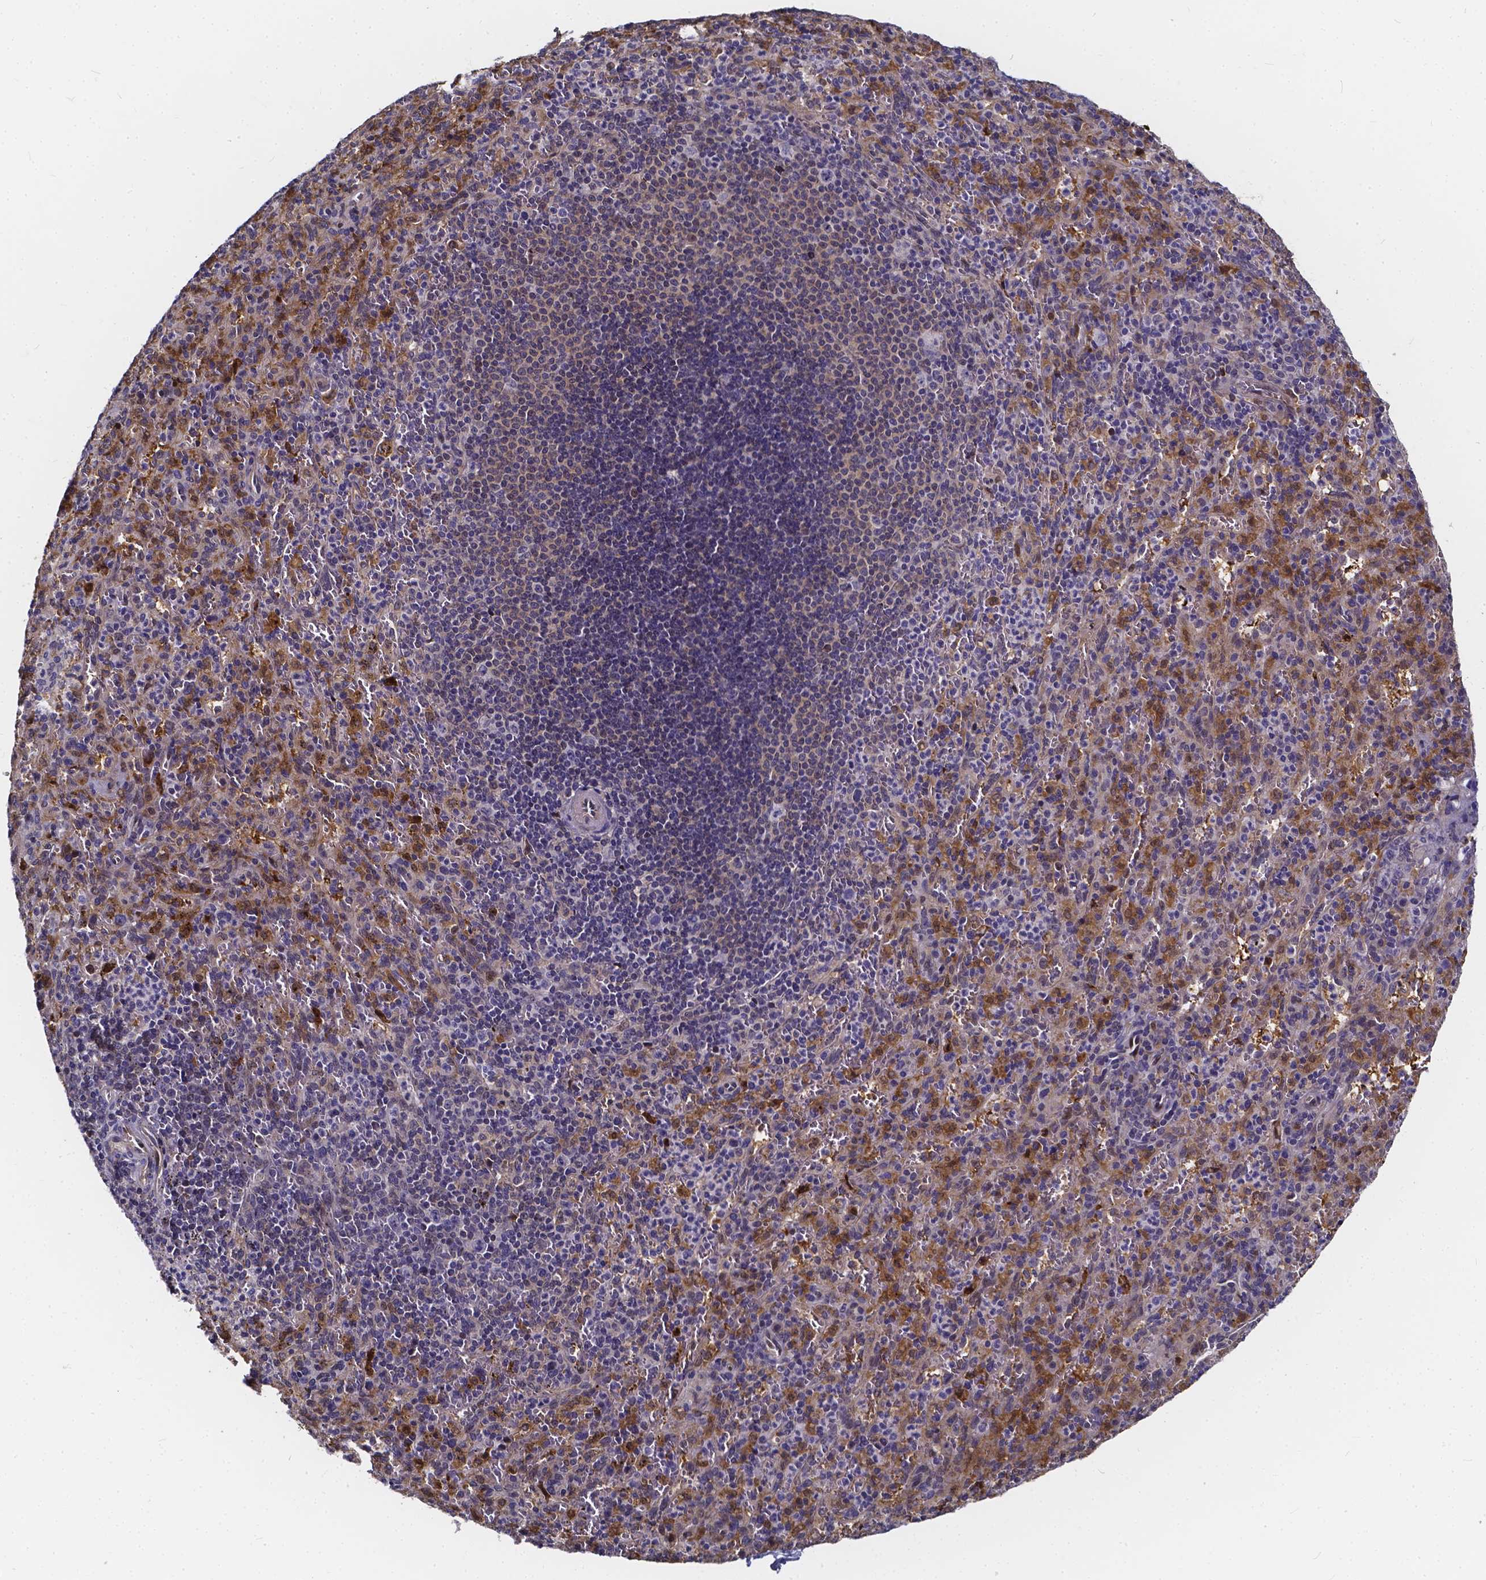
{"staining": {"intensity": "moderate", "quantity": "<25%", "location": "cytoplasmic/membranous"}, "tissue": "spleen", "cell_type": "Cells in red pulp", "image_type": "normal", "snomed": [{"axis": "morphology", "description": "Normal tissue, NOS"}, {"axis": "topography", "description": "Spleen"}], "caption": "Spleen stained with IHC displays moderate cytoplasmic/membranous expression in approximately <25% of cells in red pulp. Using DAB (brown) and hematoxylin (blue) stains, captured at high magnification using brightfield microscopy.", "gene": "SOWAHA", "patient": {"sex": "male", "age": 57}}